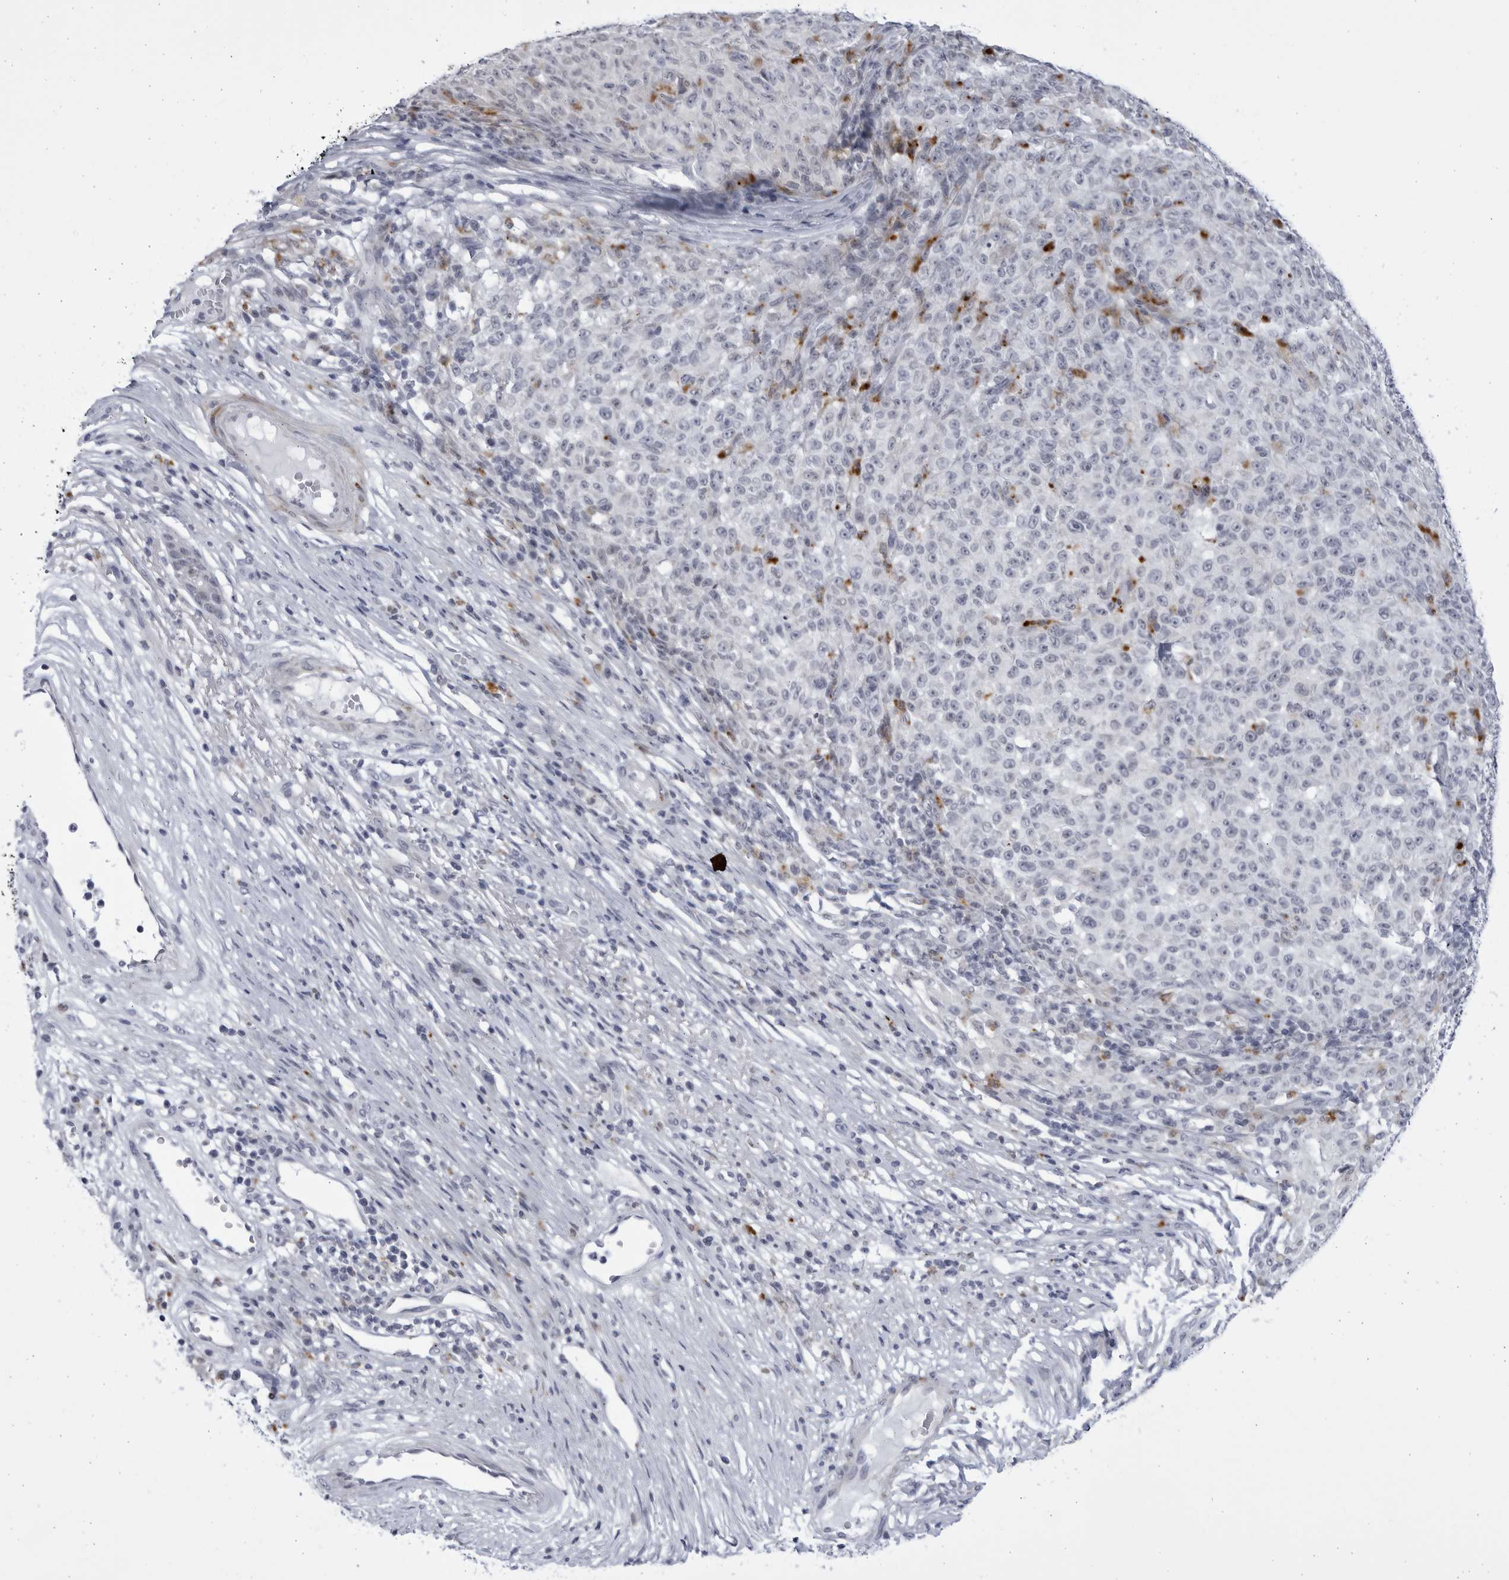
{"staining": {"intensity": "negative", "quantity": "none", "location": "none"}, "tissue": "melanoma", "cell_type": "Tumor cells", "image_type": "cancer", "snomed": [{"axis": "morphology", "description": "Malignant melanoma, NOS"}, {"axis": "topography", "description": "Skin"}], "caption": "The histopathology image shows no staining of tumor cells in malignant melanoma.", "gene": "CCDC181", "patient": {"sex": "female", "age": 82}}